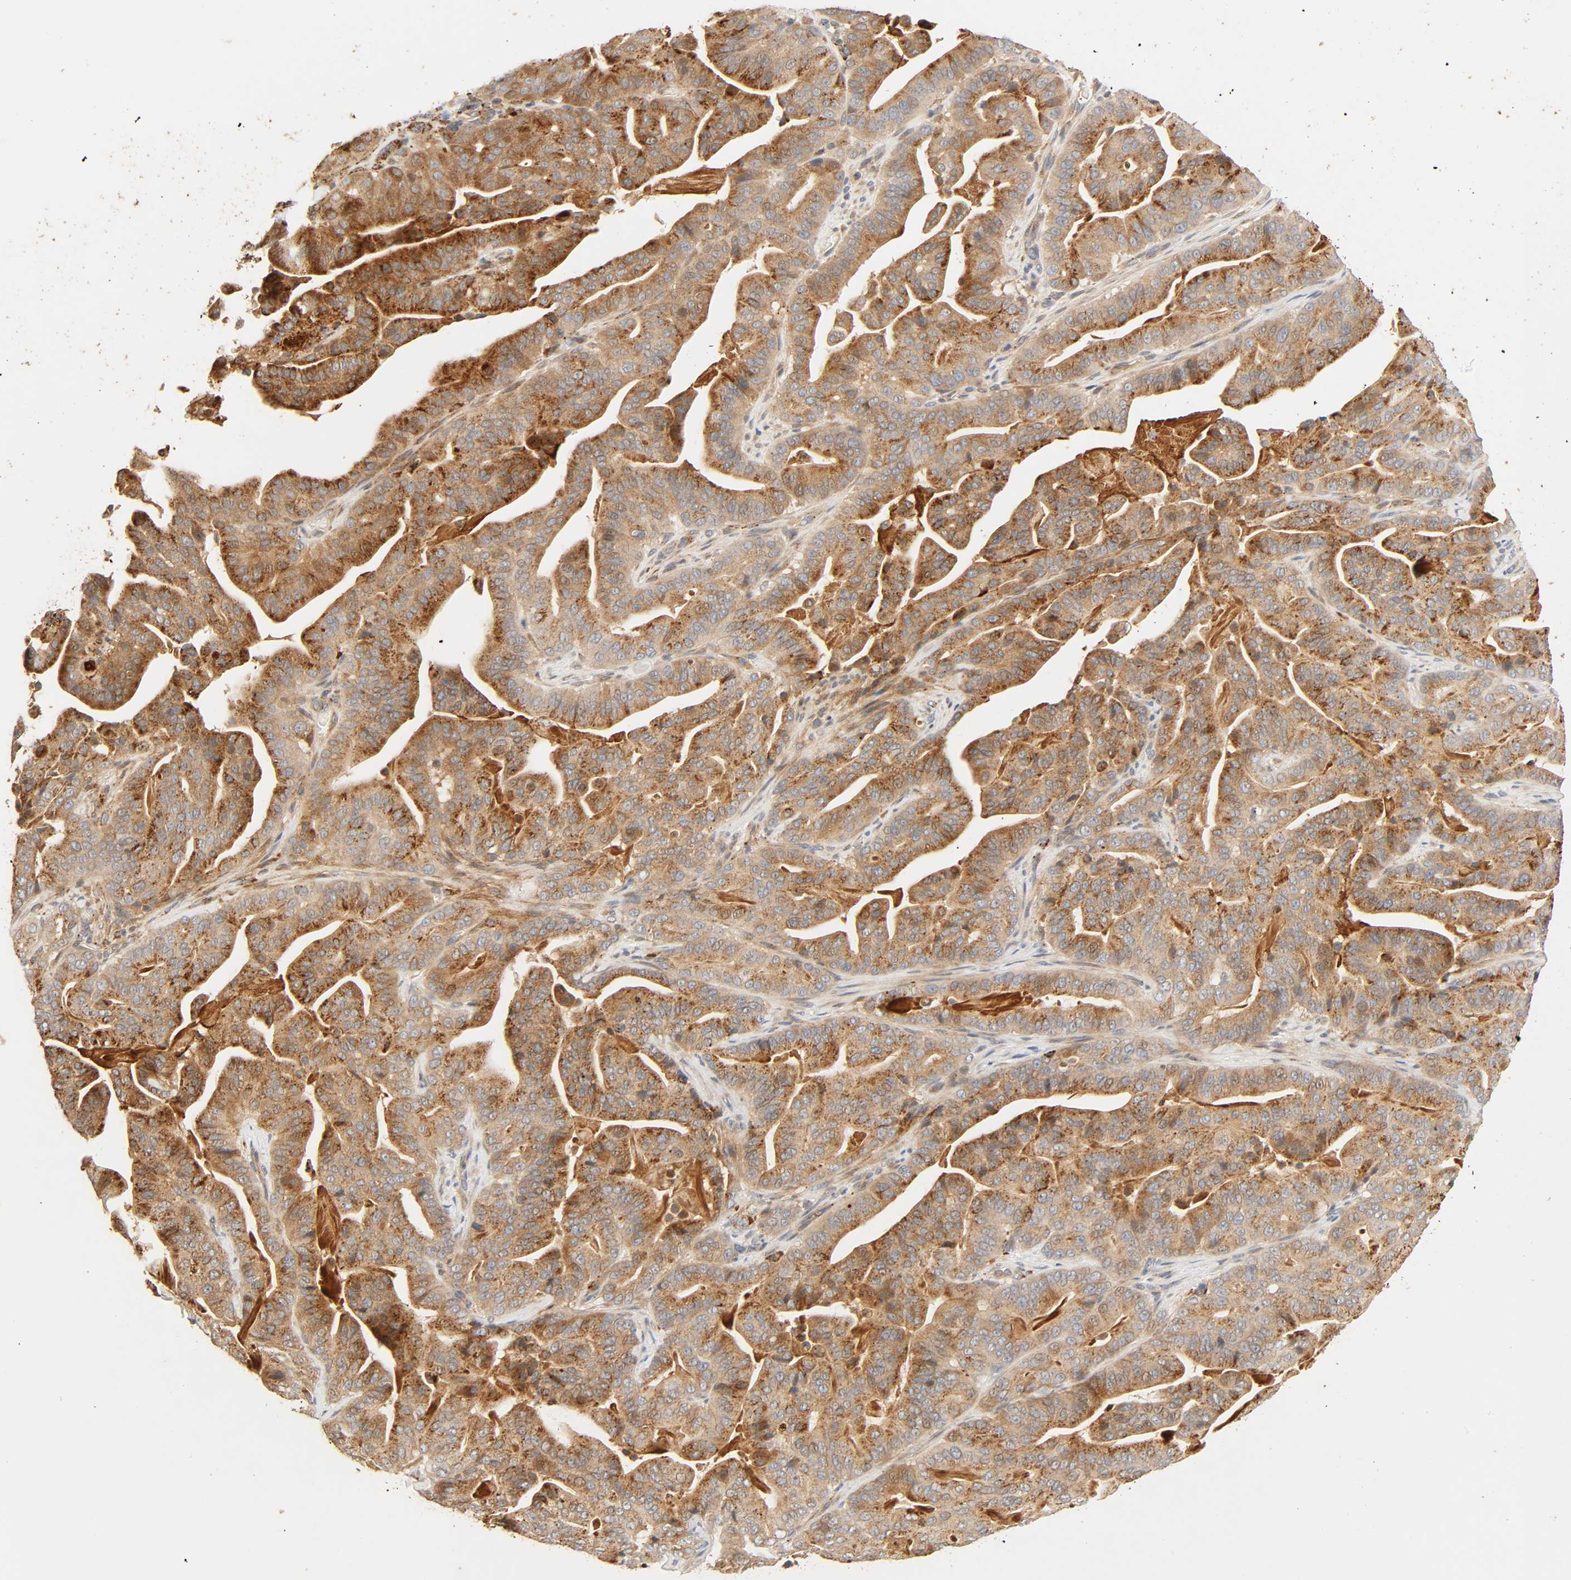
{"staining": {"intensity": "strong", "quantity": ">75%", "location": "cytoplasmic/membranous"}, "tissue": "pancreatic cancer", "cell_type": "Tumor cells", "image_type": "cancer", "snomed": [{"axis": "morphology", "description": "Adenocarcinoma, NOS"}, {"axis": "topography", "description": "Pancreas"}], "caption": "Human adenocarcinoma (pancreatic) stained for a protein (brown) shows strong cytoplasmic/membranous positive positivity in approximately >75% of tumor cells.", "gene": "MAPK6", "patient": {"sex": "male", "age": 63}}